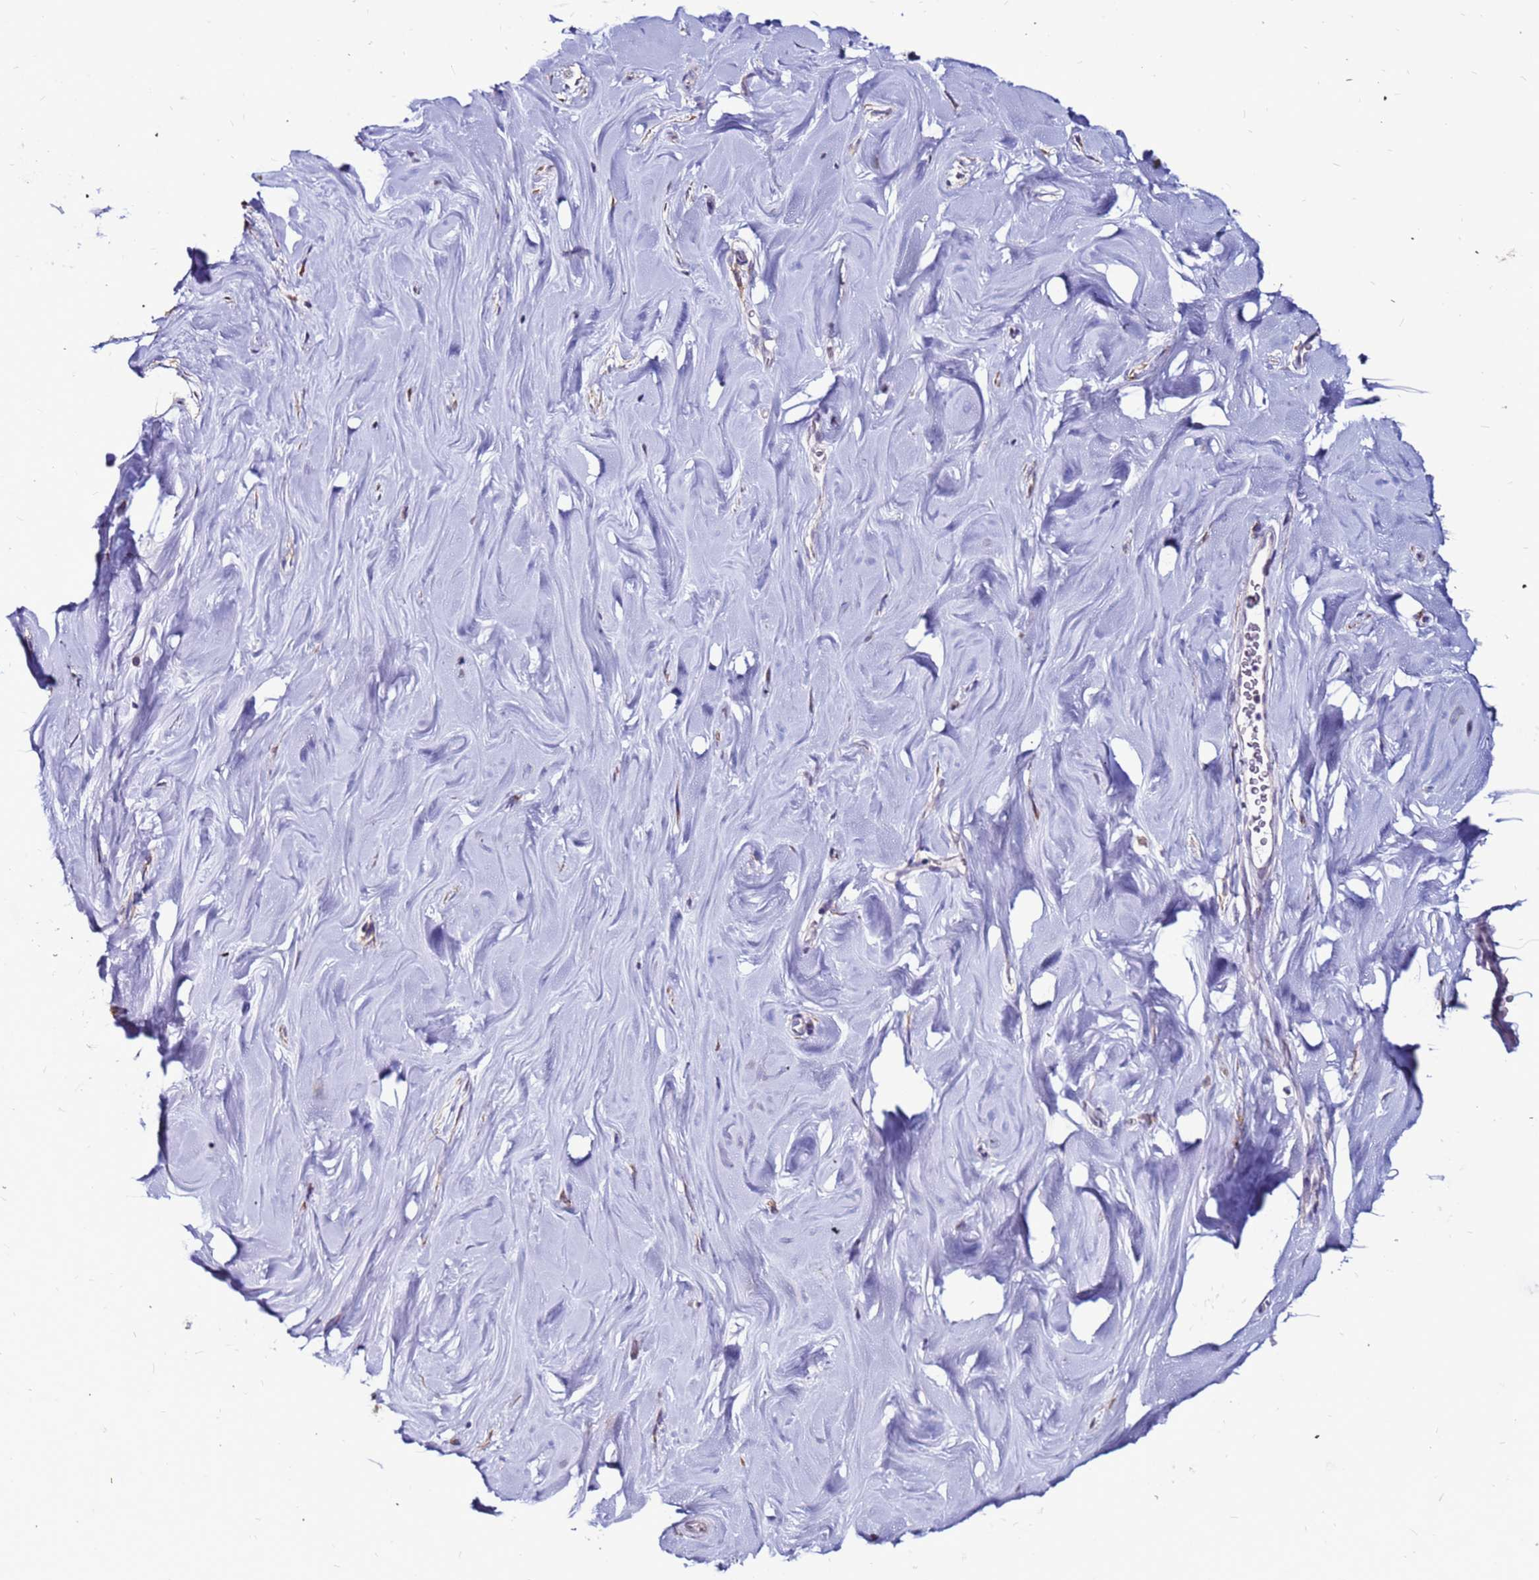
{"staining": {"intensity": "negative", "quantity": "none", "location": "none"}, "tissue": "adipose tissue", "cell_type": "Adipocytes", "image_type": "normal", "snomed": [{"axis": "morphology", "description": "Normal tissue, NOS"}, {"axis": "topography", "description": "Breast"}], "caption": "IHC photomicrograph of normal adipose tissue: adipose tissue stained with DAB (3,3'-diaminobenzidine) exhibits no significant protein expression in adipocytes.", "gene": "SLC44A3", "patient": {"sex": "female", "age": 26}}